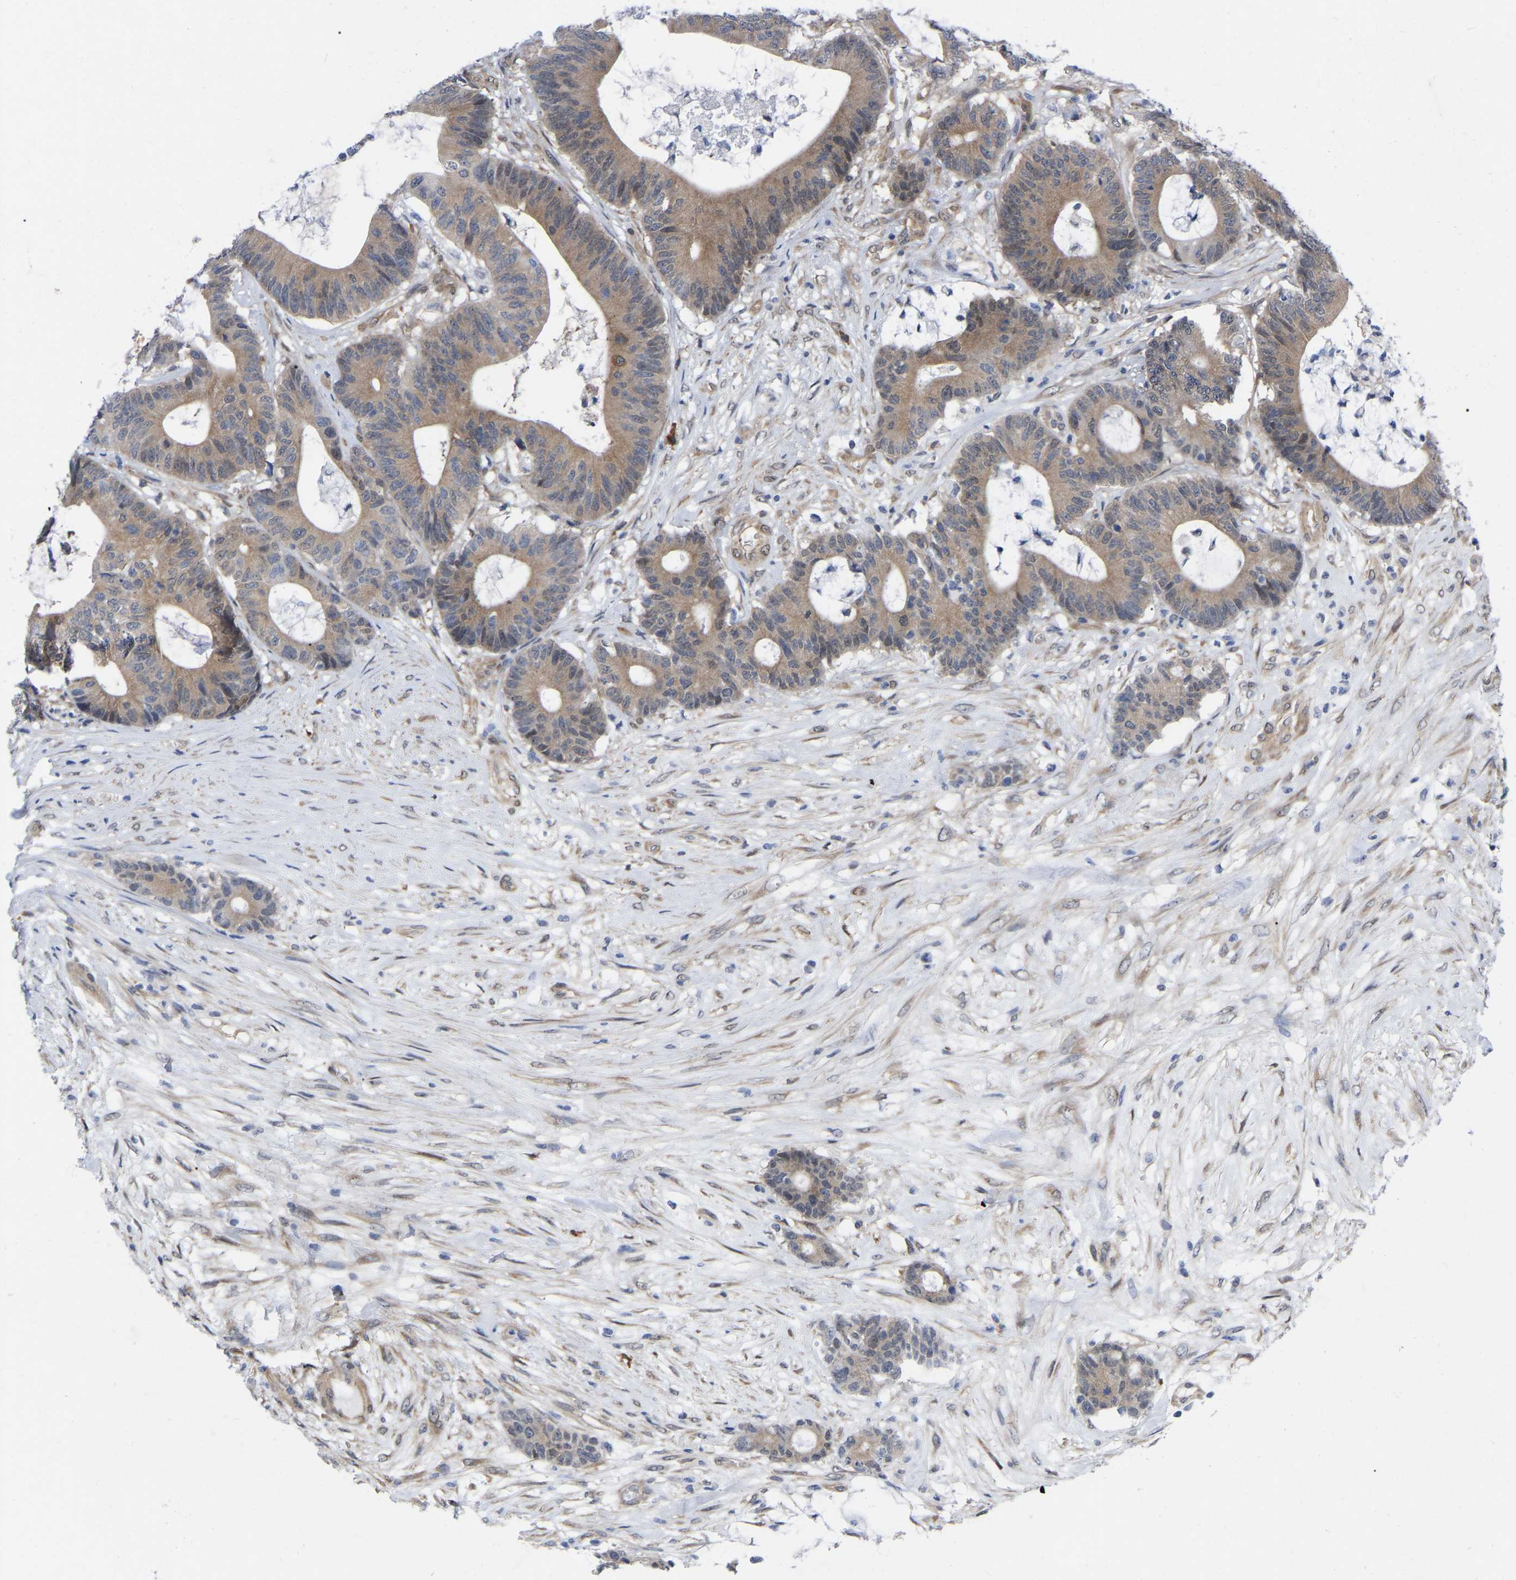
{"staining": {"intensity": "weak", "quantity": ">75%", "location": "cytoplasmic/membranous"}, "tissue": "colorectal cancer", "cell_type": "Tumor cells", "image_type": "cancer", "snomed": [{"axis": "morphology", "description": "Adenocarcinoma, NOS"}, {"axis": "topography", "description": "Colon"}], "caption": "Immunohistochemistry (IHC) staining of colorectal adenocarcinoma, which demonstrates low levels of weak cytoplasmic/membranous expression in about >75% of tumor cells indicating weak cytoplasmic/membranous protein staining. The staining was performed using DAB (brown) for protein detection and nuclei were counterstained in hematoxylin (blue).", "gene": "UBE4B", "patient": {"sex": "female", "age": 84}}